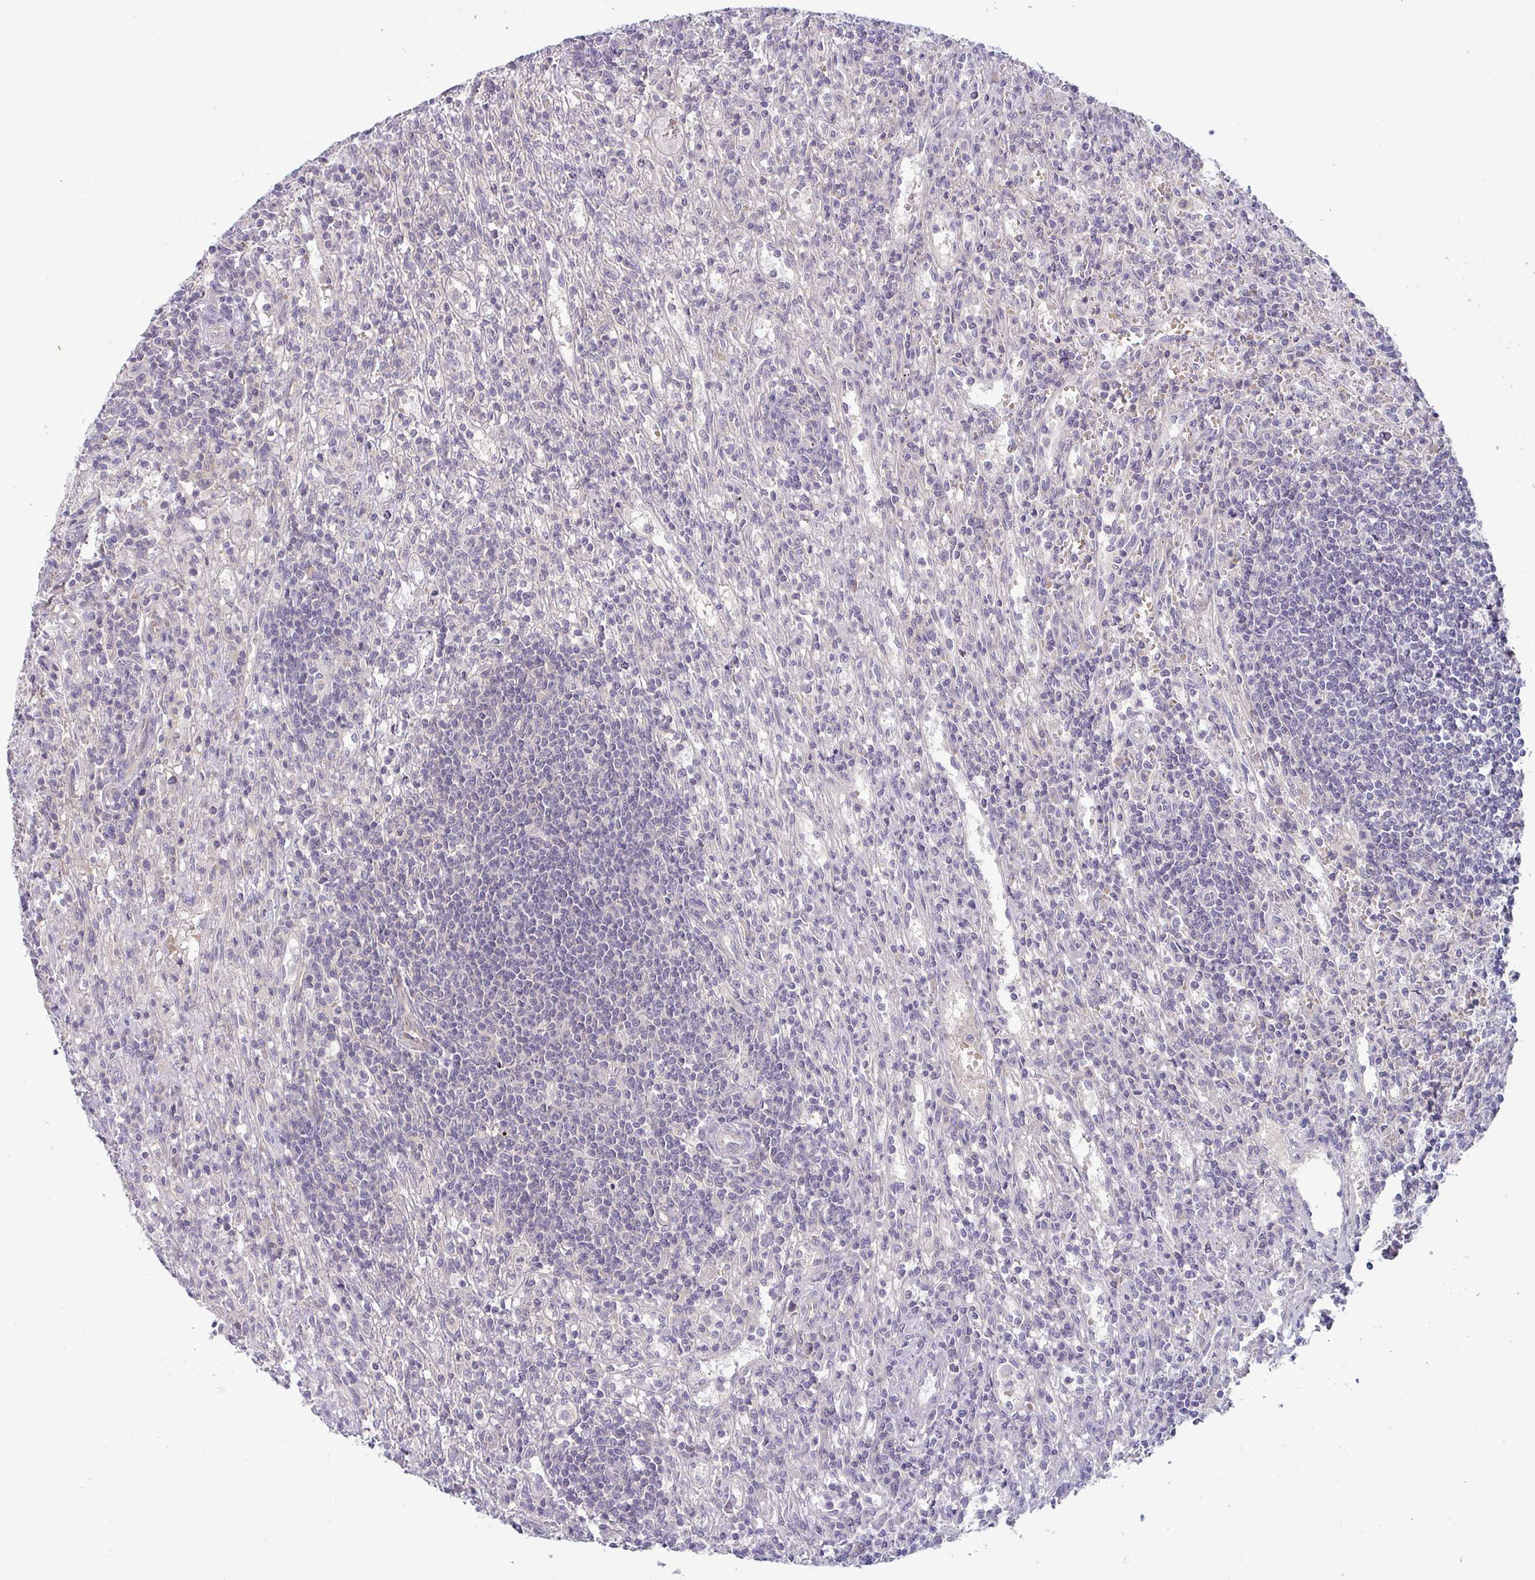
{"staining": {"intensity": "negative", "quantity": "none", "location": "none"}, "tissue": "lymphoma", "cell_type": "Tumor cells", "image_type": "cancer", "snomed": [{"axis": "morphology", "description": "Malignant lymphoma, non-Hodgkin's type, Low grade"}, {"axis": "topography", "description": "Spleen"}], "caption": "IHC photomicrograph of neoplastic tissue: human malignant lymphoma, non-Hodgkin's type (low-grade) stained with DAB exhibits no significant protein staining in tumor cells.", "gene": "GSTM1", "patient": {"sex": "male", "age": 76}}